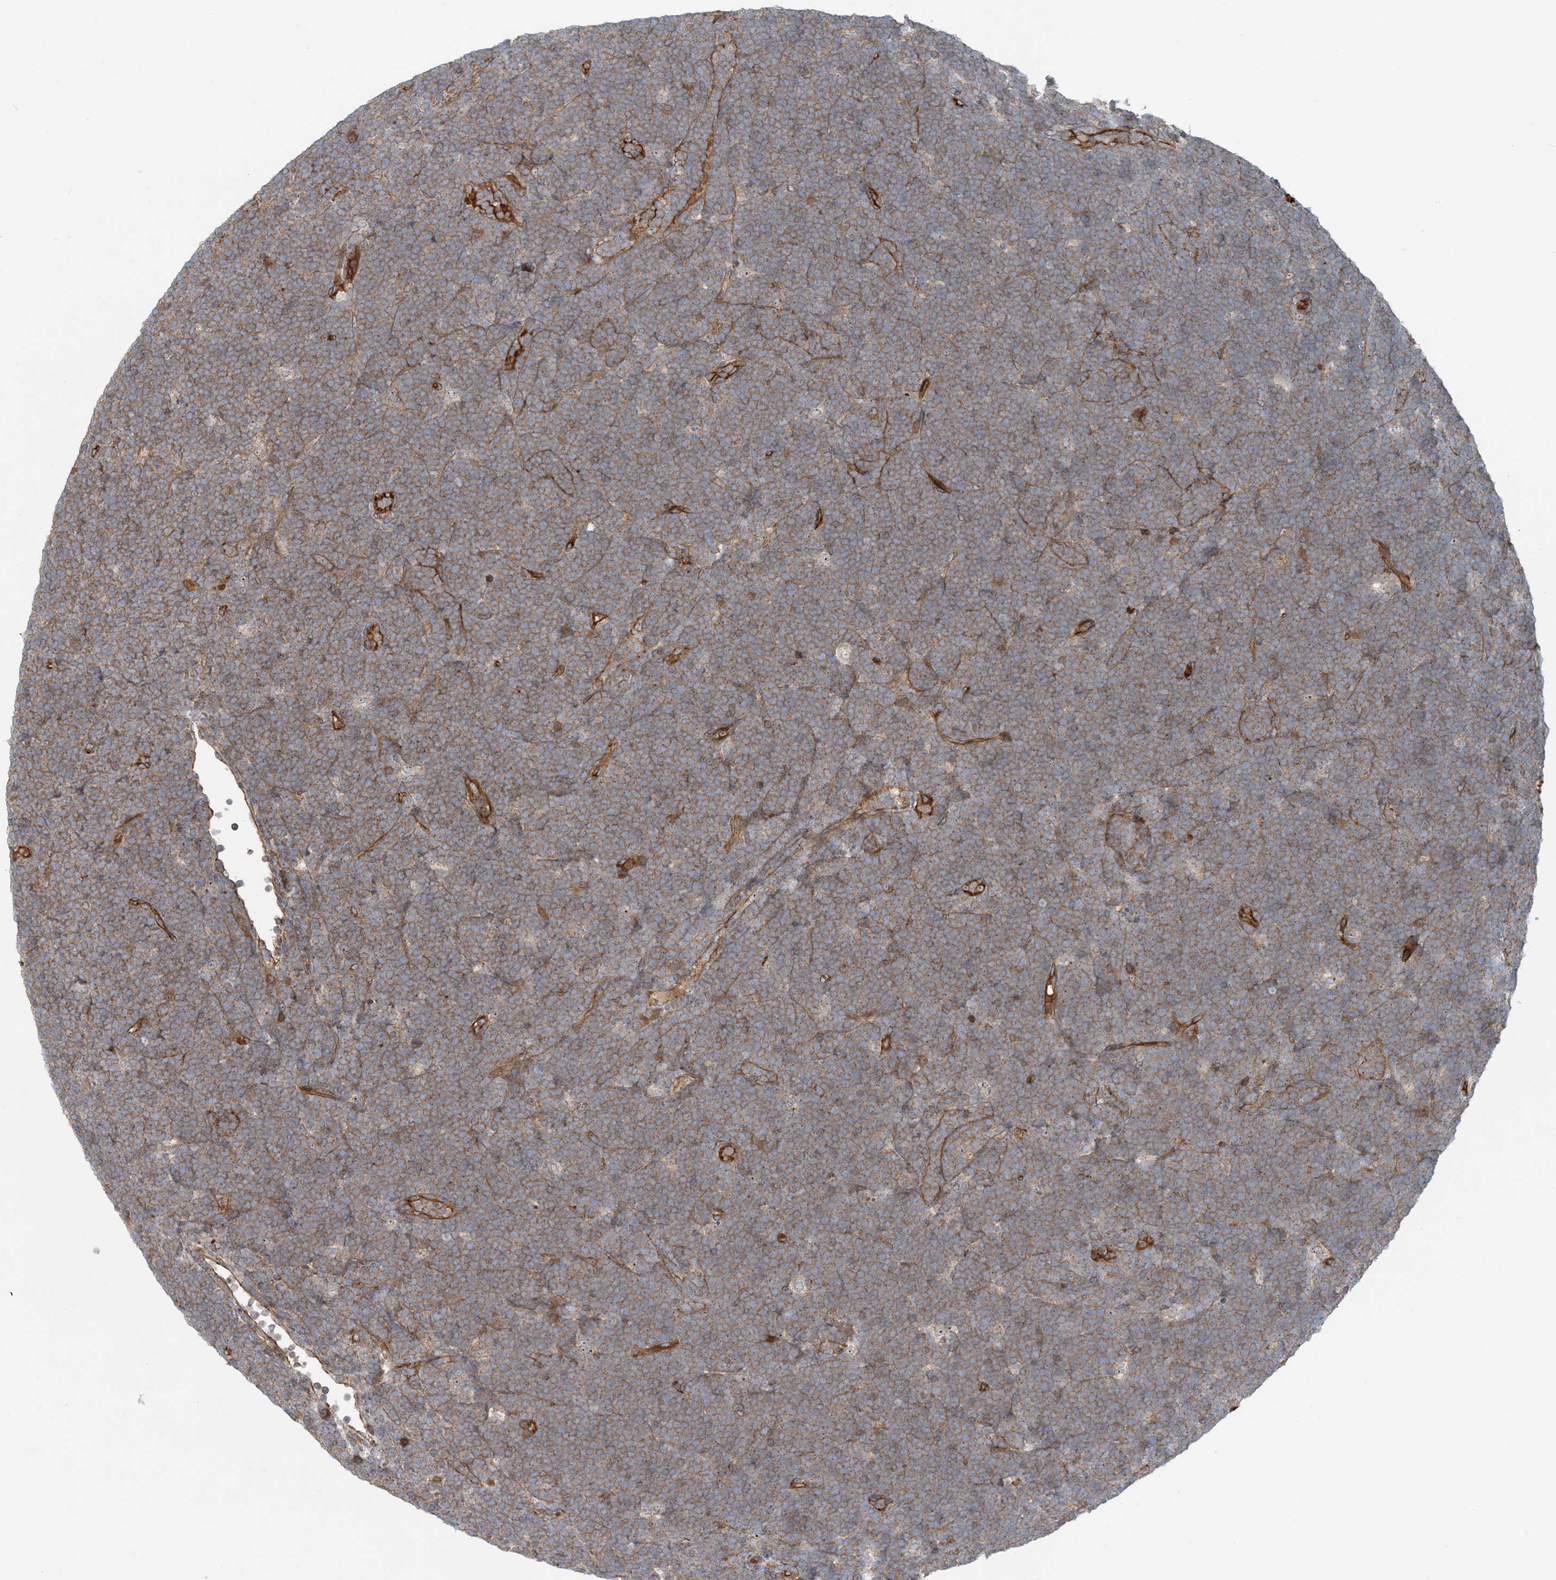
{"staining": {"intensity": "moderate", "quantity": ">75%", "location": "cytoplasmic/membranous"}, "tissue": "lymphoma", "cell_type": "Tumor cells", "image_type": "cancer", "snomed": [{"axis": "morphology", "description": "Malignant lymphoma, non-Hodgkin's type, High grade"}, {"axis": "topography", "description": "Lymph node"}], "caption": "Approximately >75% of tumor cells in human lymphoma show moderate cytoplasmic/membranous protein staining as visualized by brown immunohistochemical staining.", "gene": "MYL5", "patient": {"sex": "male", "age": 13}}